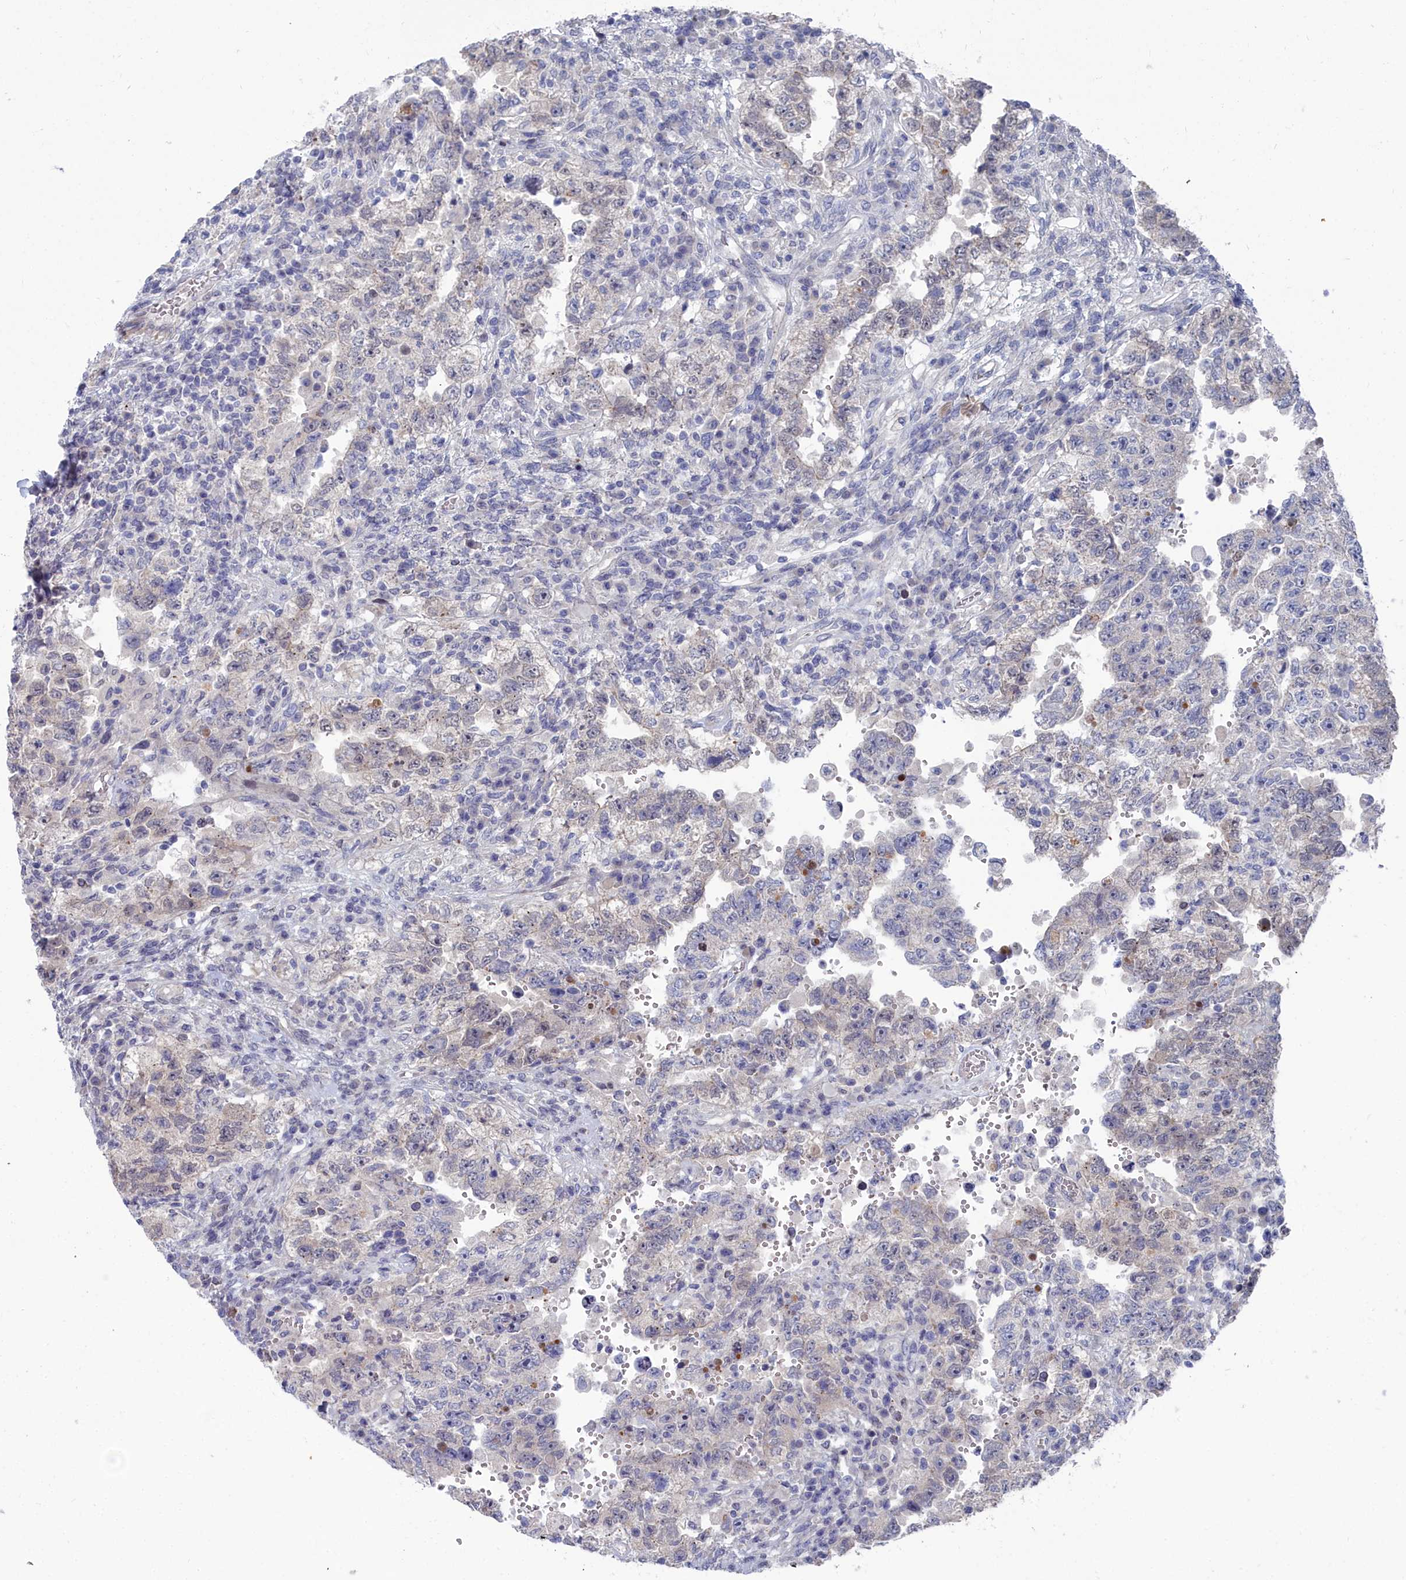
{"staining": {"intensity": "negative", "quantity": "none", "location": "none"}, "tissue": "testis cancer", "cell_type": "Tumor cells", "image_type": "cancer", "snomed": [{"axis": "morphology", "description": "Carcinoma, Embryonal, NOS"}, {"axis": "topography", "description": "Testis"}], "caption": "Immunohistochemistry (IHC) histopathology image of neoplastic tissue: testis embryonal carcinoma stained with DAB (3,3'-diaminobenzidine) demonstrates no significant protein positivity in tumor cells.", "gene": "RPS27A", "patient": {"sex": "male", "age": 26}}